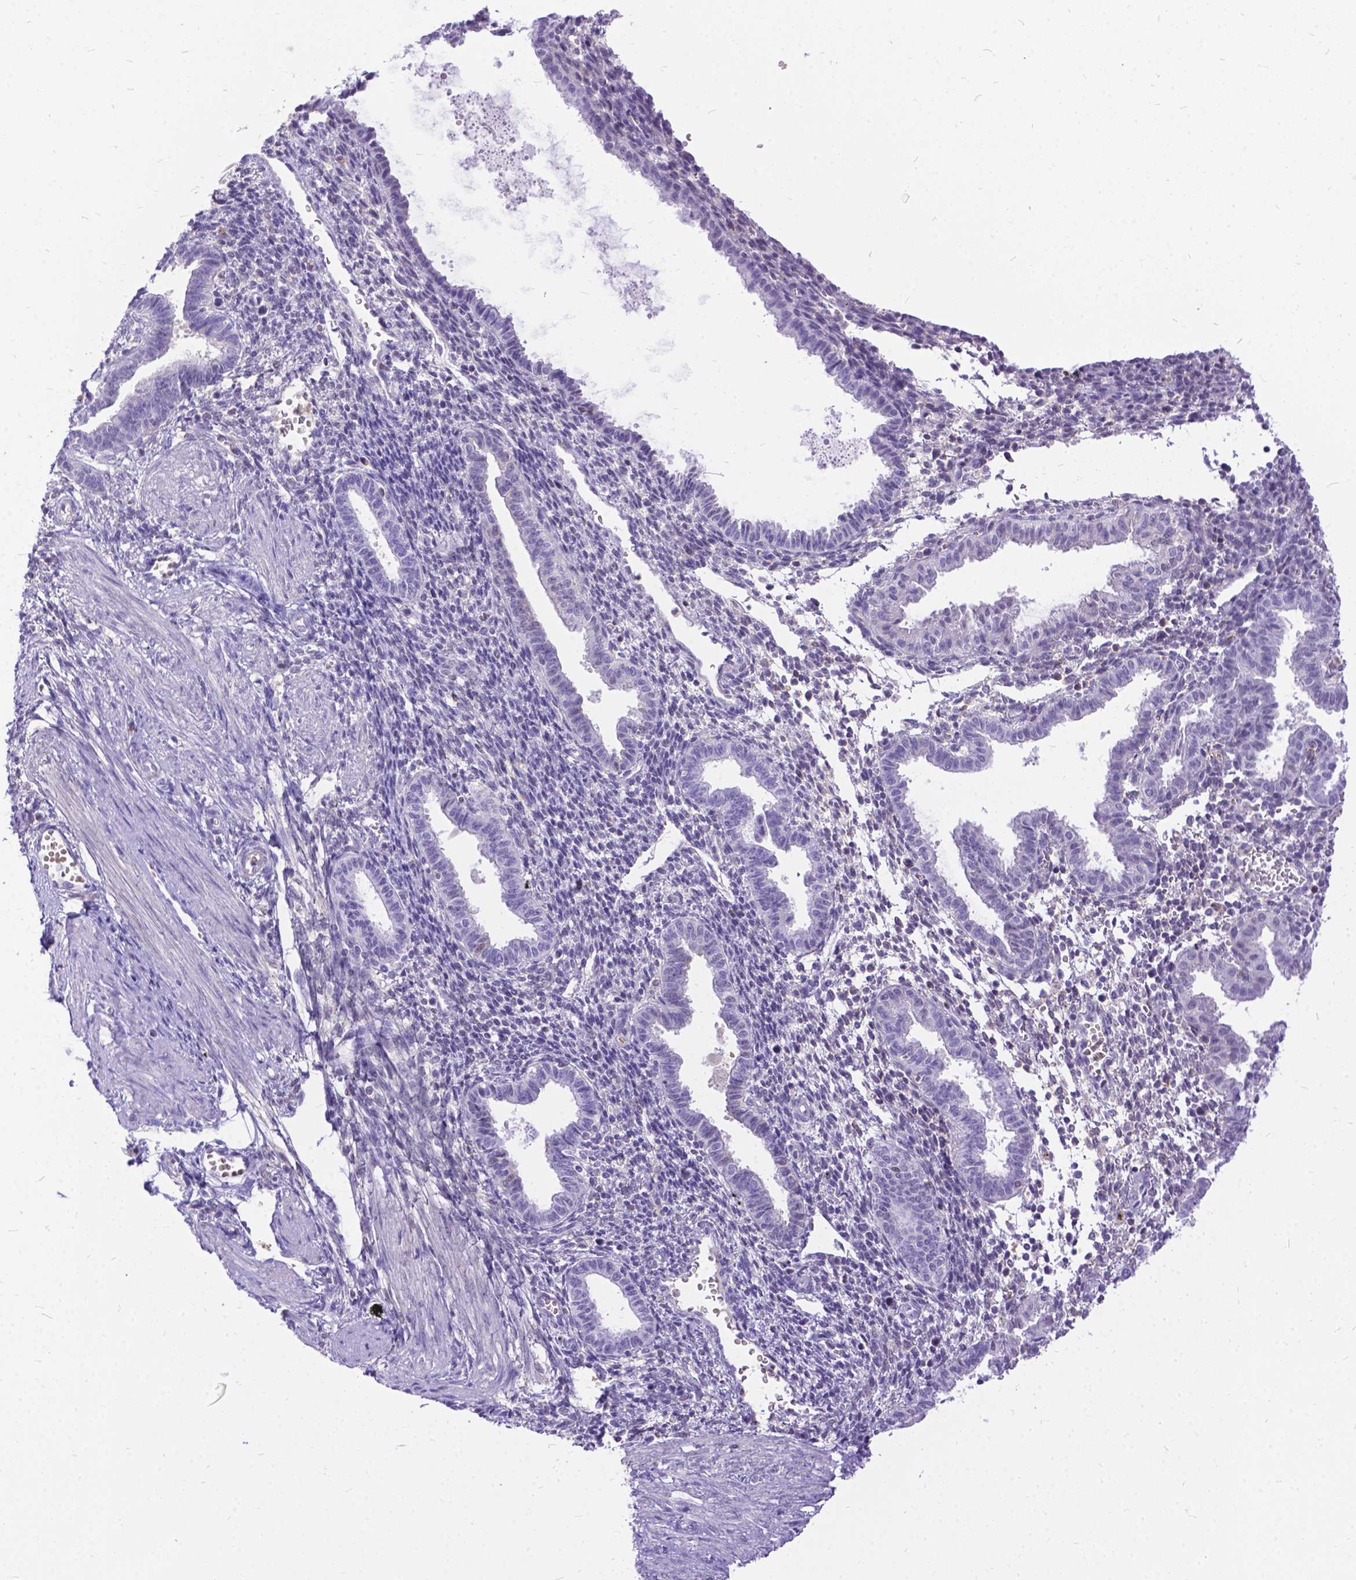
{"staining": {"intensity": "negative", "quantity": "none", "location": "none"}, "tissue": "endometrium", "cell_type": "Cells in endometrial stroma", "image_type": "normal", "snomed": [{"axis": "morphology", "description": "Normal tissue, NOS"}, {"axis": "topography", "description": "Endometrium"}], "caption": "The IHC histopathology image has no significant staining in cells in endometrial stroma of endometrium.", "gene": "TMEM169", "patient": {"sex": "female", "age": 37}}